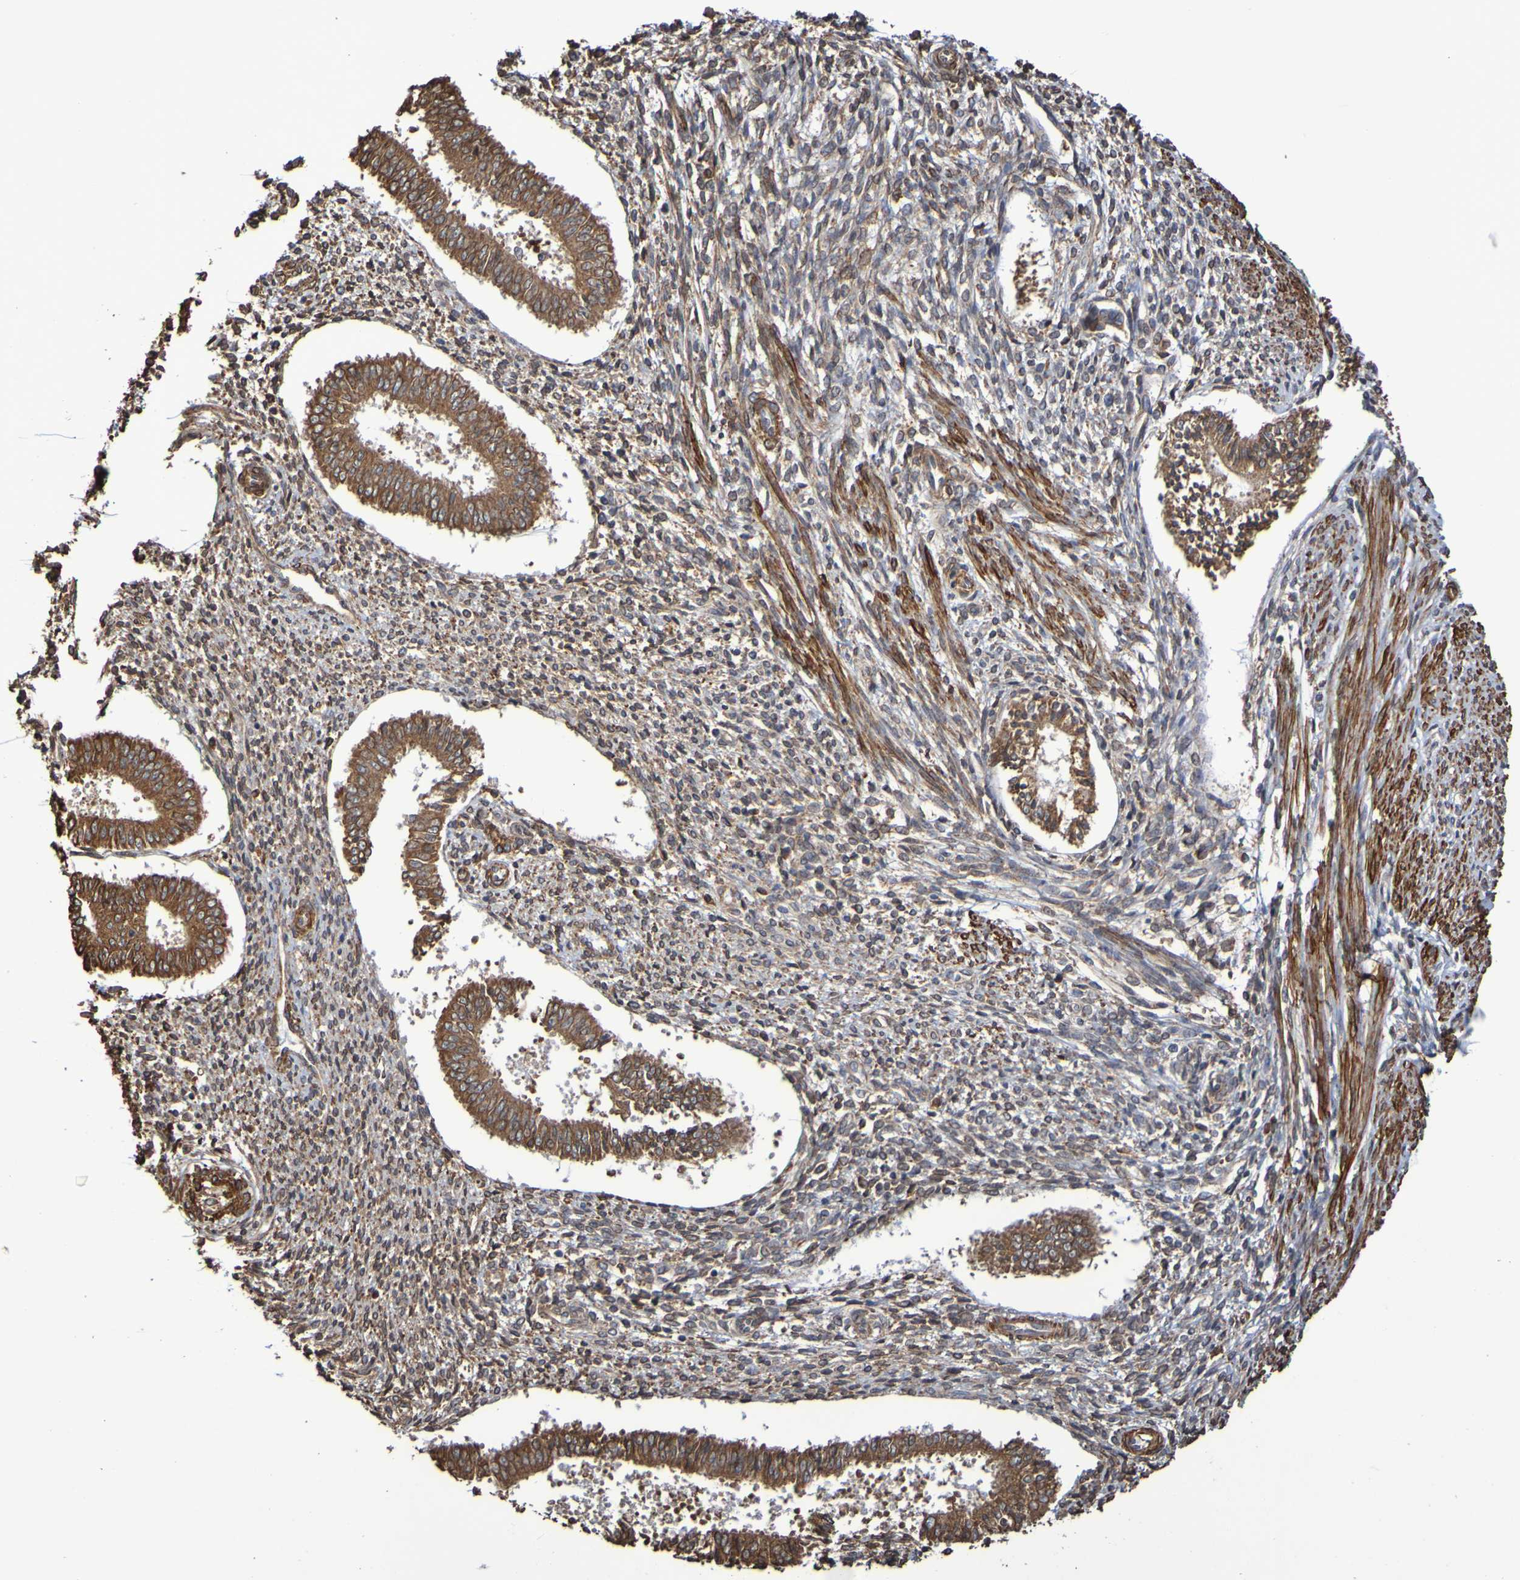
{"staining": {"intensity": "weak", "quantity": "25%-75%", "location": "cytoplasmic/membranous"}, "tissue": "endometrium", "cell_type": "Cells in endometrial stroma", "image_type": "normal", "snomed": [{"axis": "morphology", "description": "Normal tissue, NOS"}, {"axis": "topography", "description": "Endometrium"}], "caption": "A high-resolution micrograph shows immunohistochemistry (IHC) staining of unremarkable endometrium, which demonstrates weak cytoplasmic/membranous positivity in approximately 25%-75% of cells in endometrial stroma.", "gene": "RAB11A", "patient": {"sex": "female", "age": 35}}